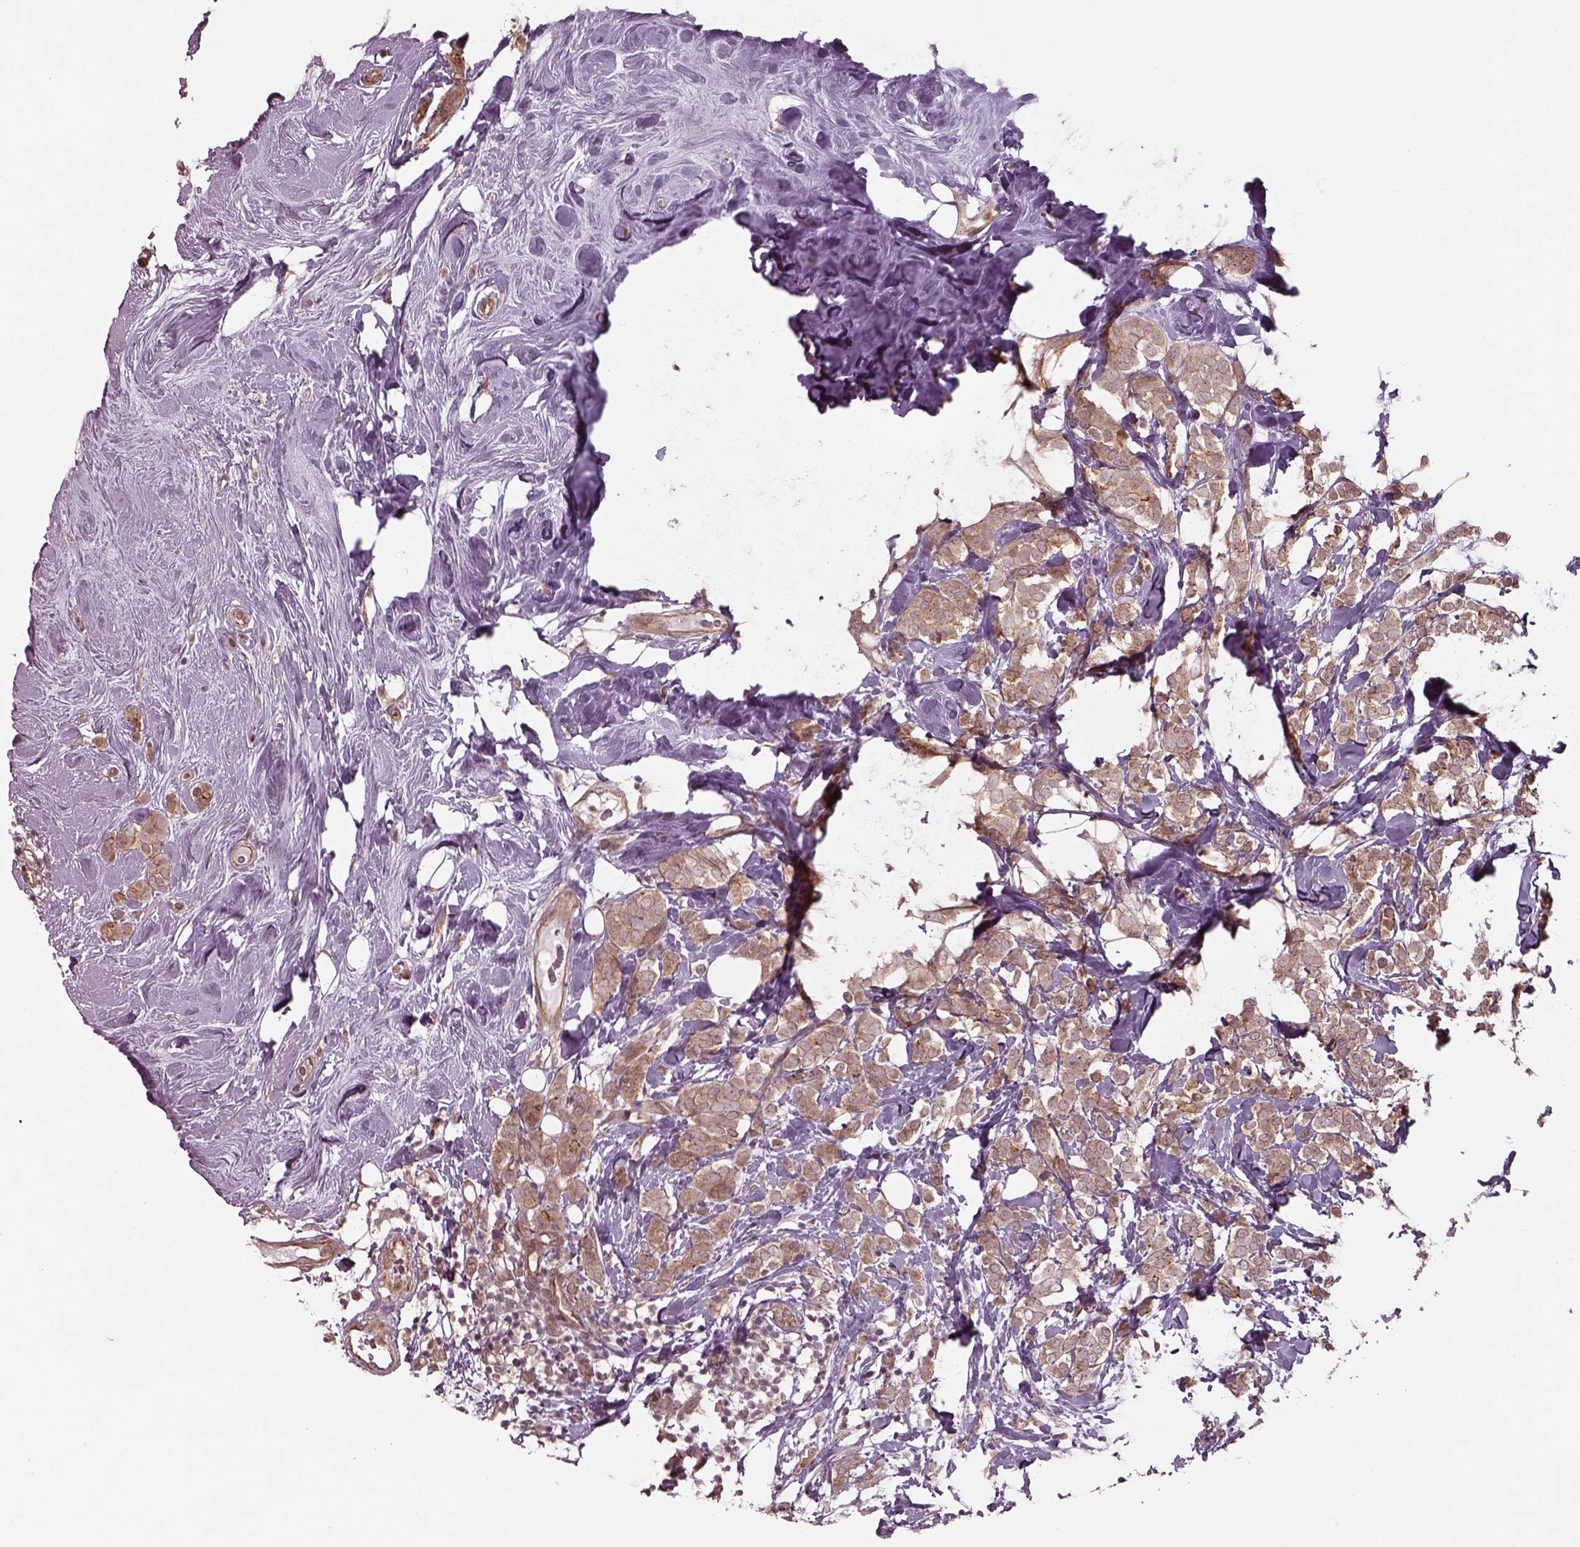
{"staining": {"intensity": "moderate", "quantity": ">75%", "location": "cytoplasmic/membranous"}, "tissue": "breast cancer", "cell_type": "Tumor cells", "image_type": "cancer", "snomed": [{"axis": "morphology", "description": "Lobular carcinoma"}, {"axis": "topography", "description": "Breast"}], "caption": "Breast cancer (lobular carcinoma) was stained to show a protein in brown. There is medium levels of moderate cytoplasmic/membranous expression in about >75% of tumor cells.", "gene": "CHMP3", "patient": {"sex": "female", "age": 49}}